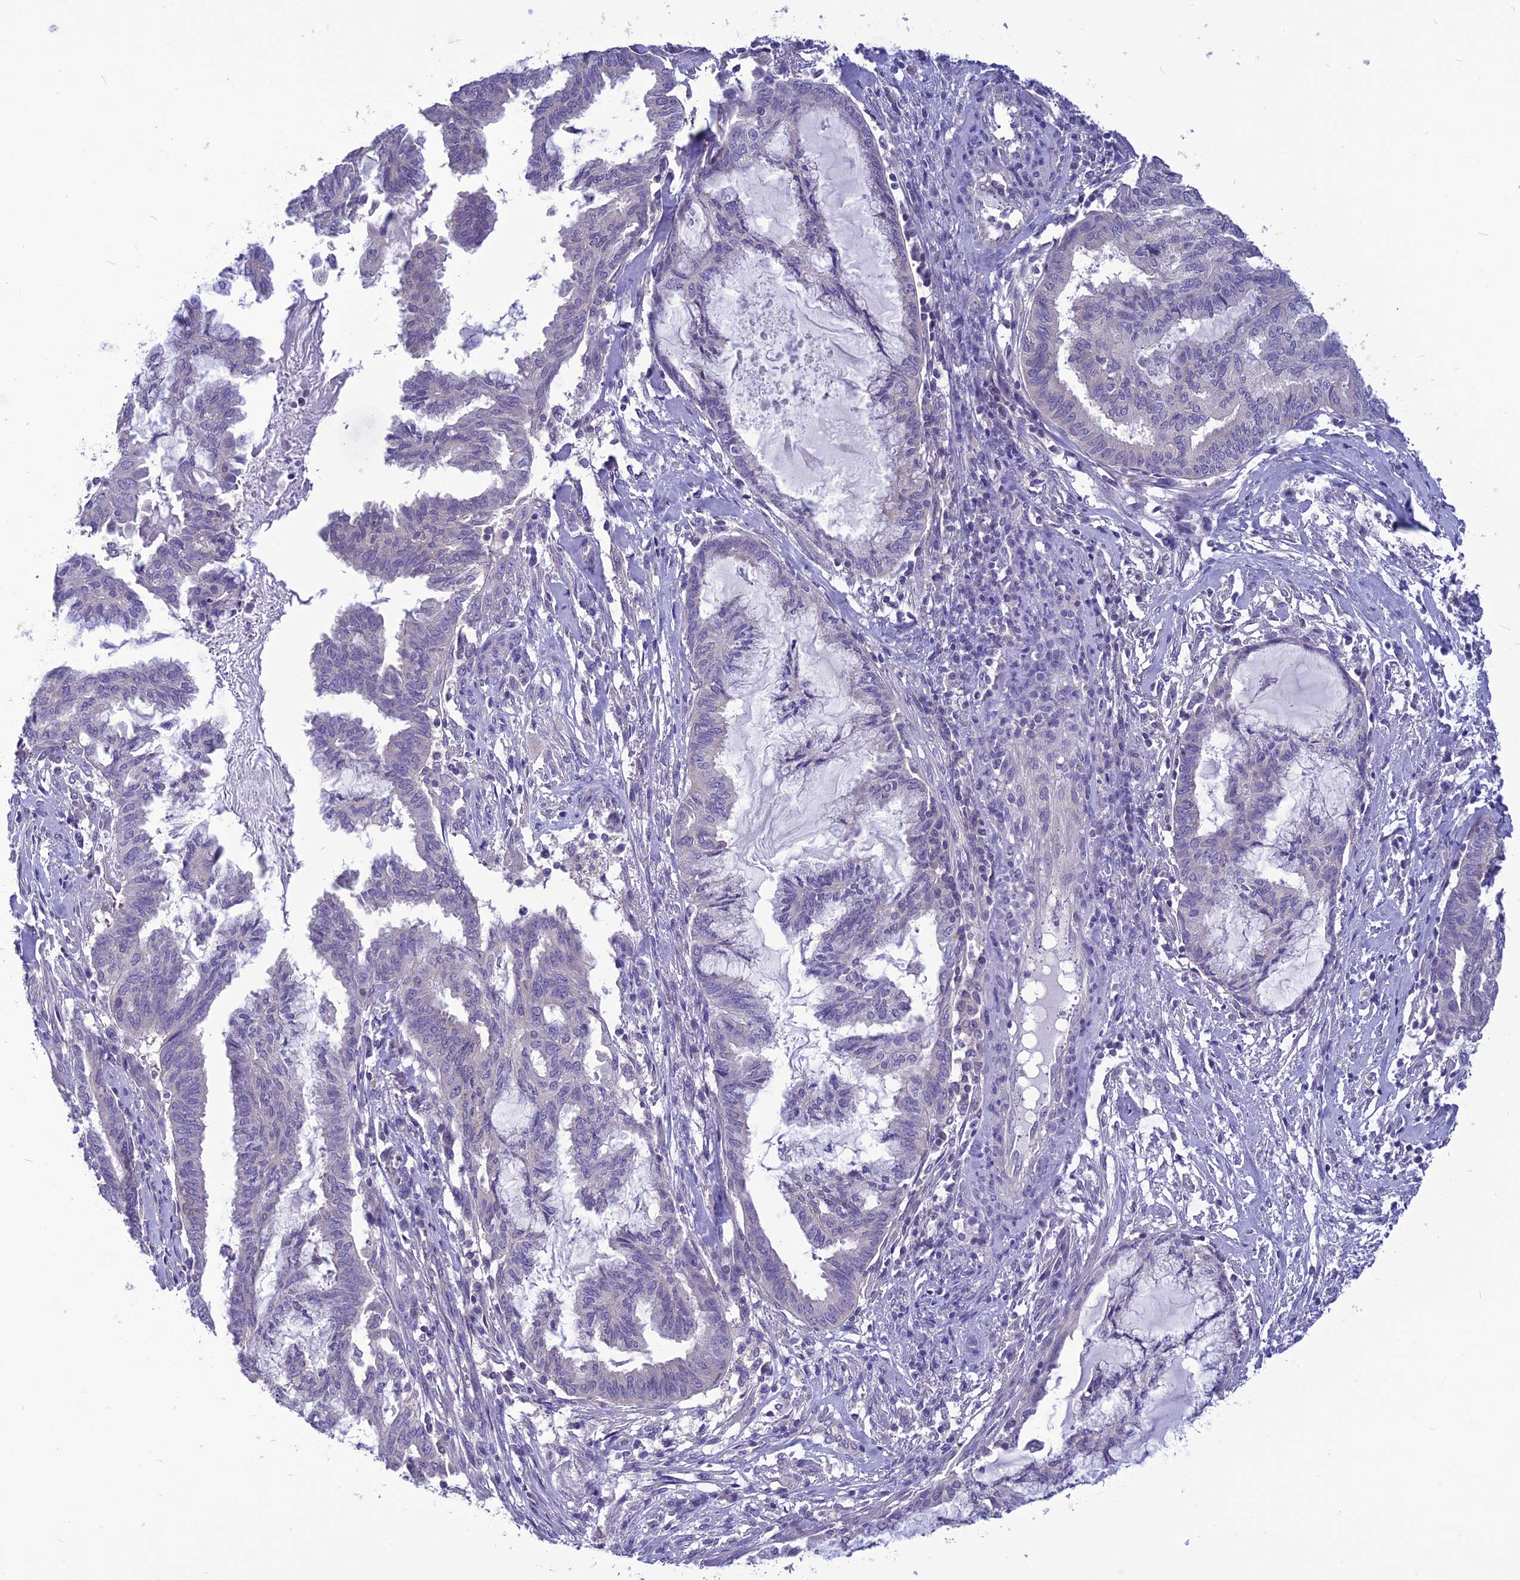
{"staining": {"intensity": "negative", "quantity": "none", "location": "none"}, "tissue": "endometrial cancer", "cell_type": "Tumor cells", "image_type": "cancer", "snomed": [{"axis": "morphology", "description": "Adenocarcinoma, NOS"}, {"axis": "topography", "description": "Endometrium"}], "caption": "This is a micrograph of immunohistochemistry (IHC) staining of endometrial cancer, which shows no positivity in tumor cells.", "gene": "PSMF1", "patient": {"sex": "female", "age": 86}}